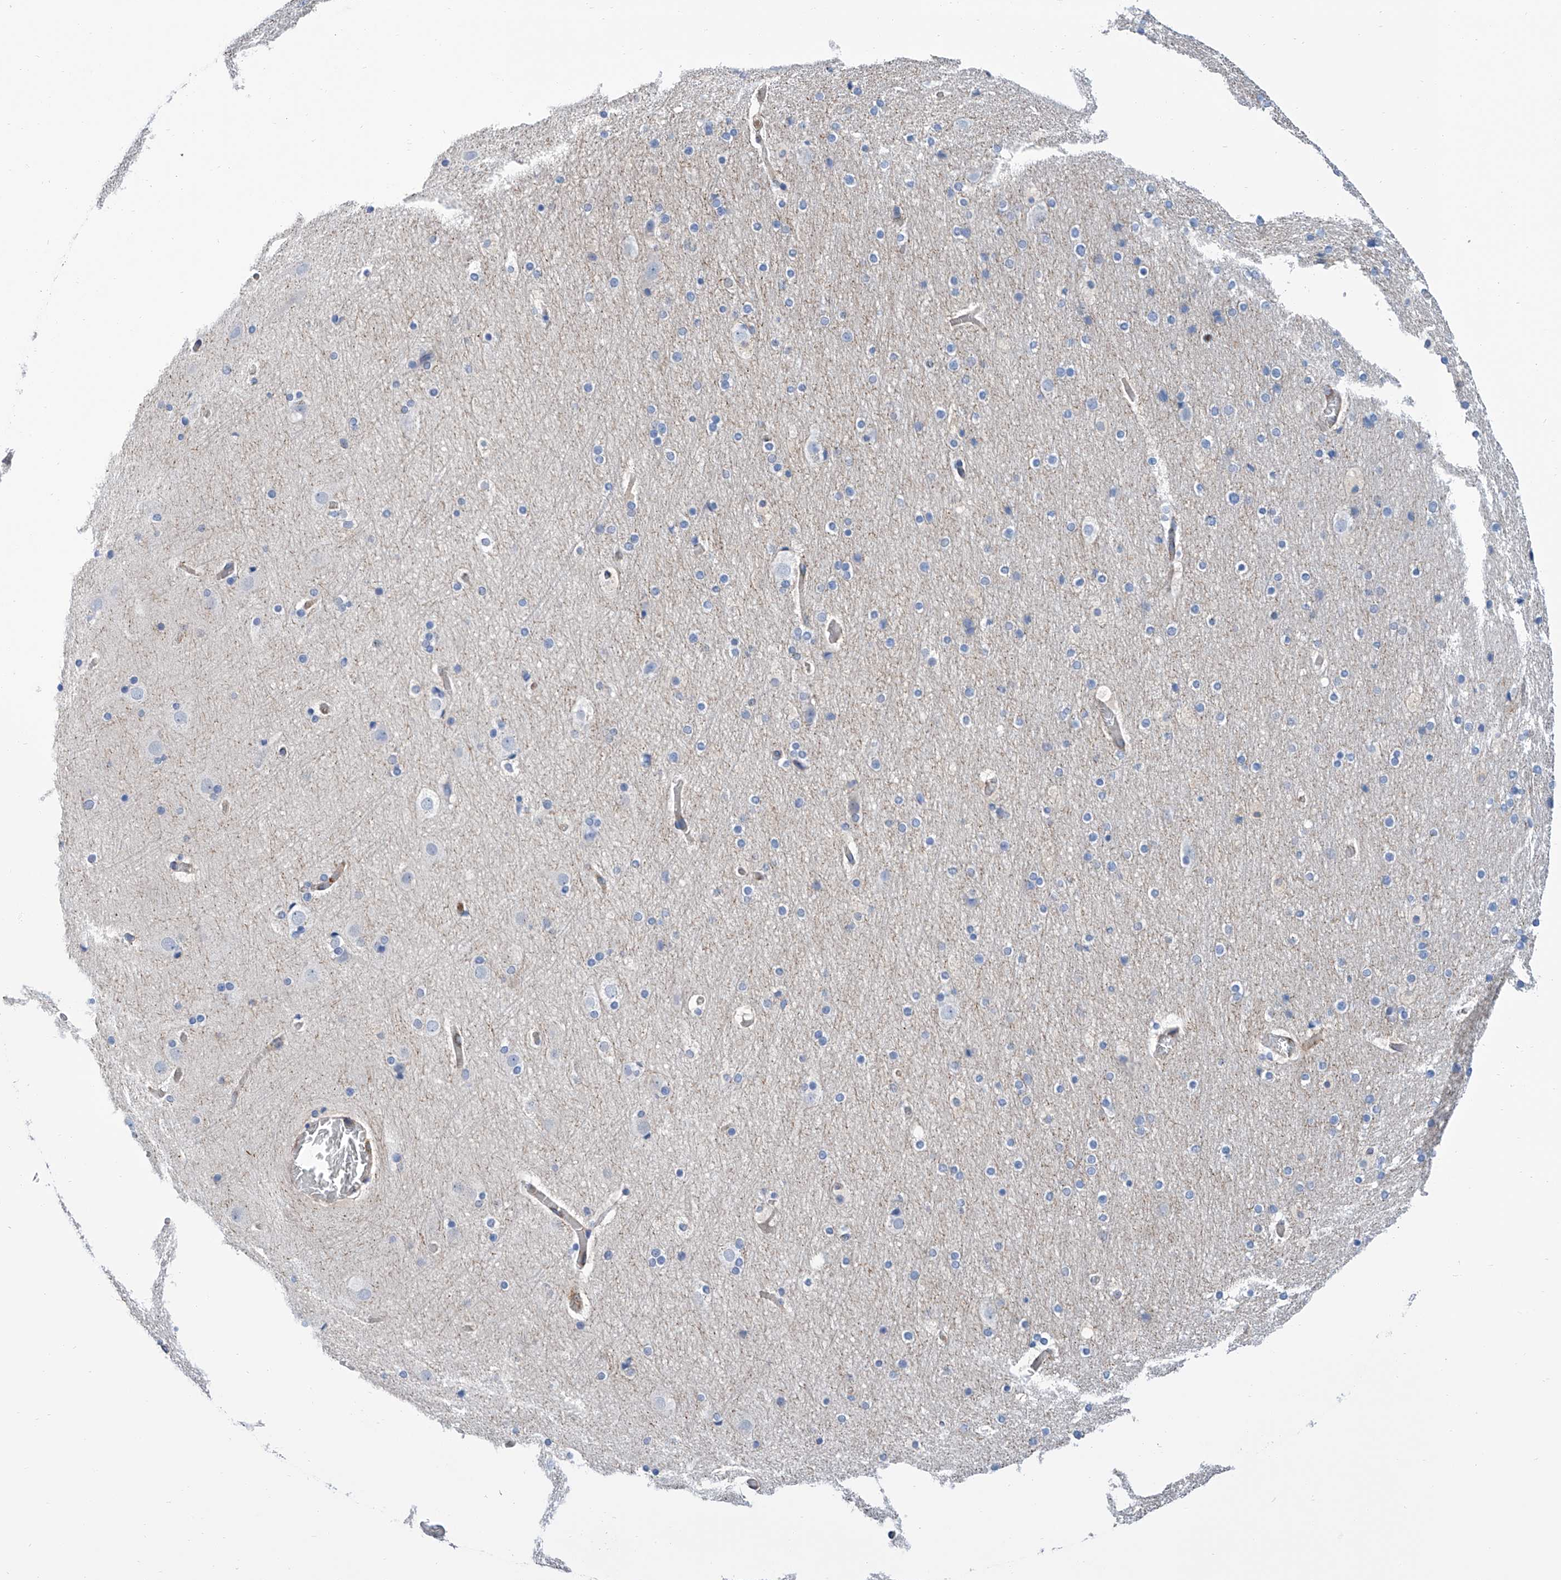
{"staining": {"intensity": "weak", "quantity": "<25%", "location": "cytoplasmic/membranous"}, "tissue": "cerebral cortex", "cell_type": "Endothelial cells", "image_type": "normal", "snomed": [{"axis": "morphology", "description": "Normal tissue, NOS"}, {"axis": "topography", "description": "Cerebral cortex"}], "caption": "IHC image of normal cerebral cortex: cerebral cortex stained with DAB (3,3'-diaminobenzidine) shows no significant protein expression in endothelial cells. Nuclei are stained in blue.", "gene": "GPT", "patient": {"sex": "male", "age": 57}}